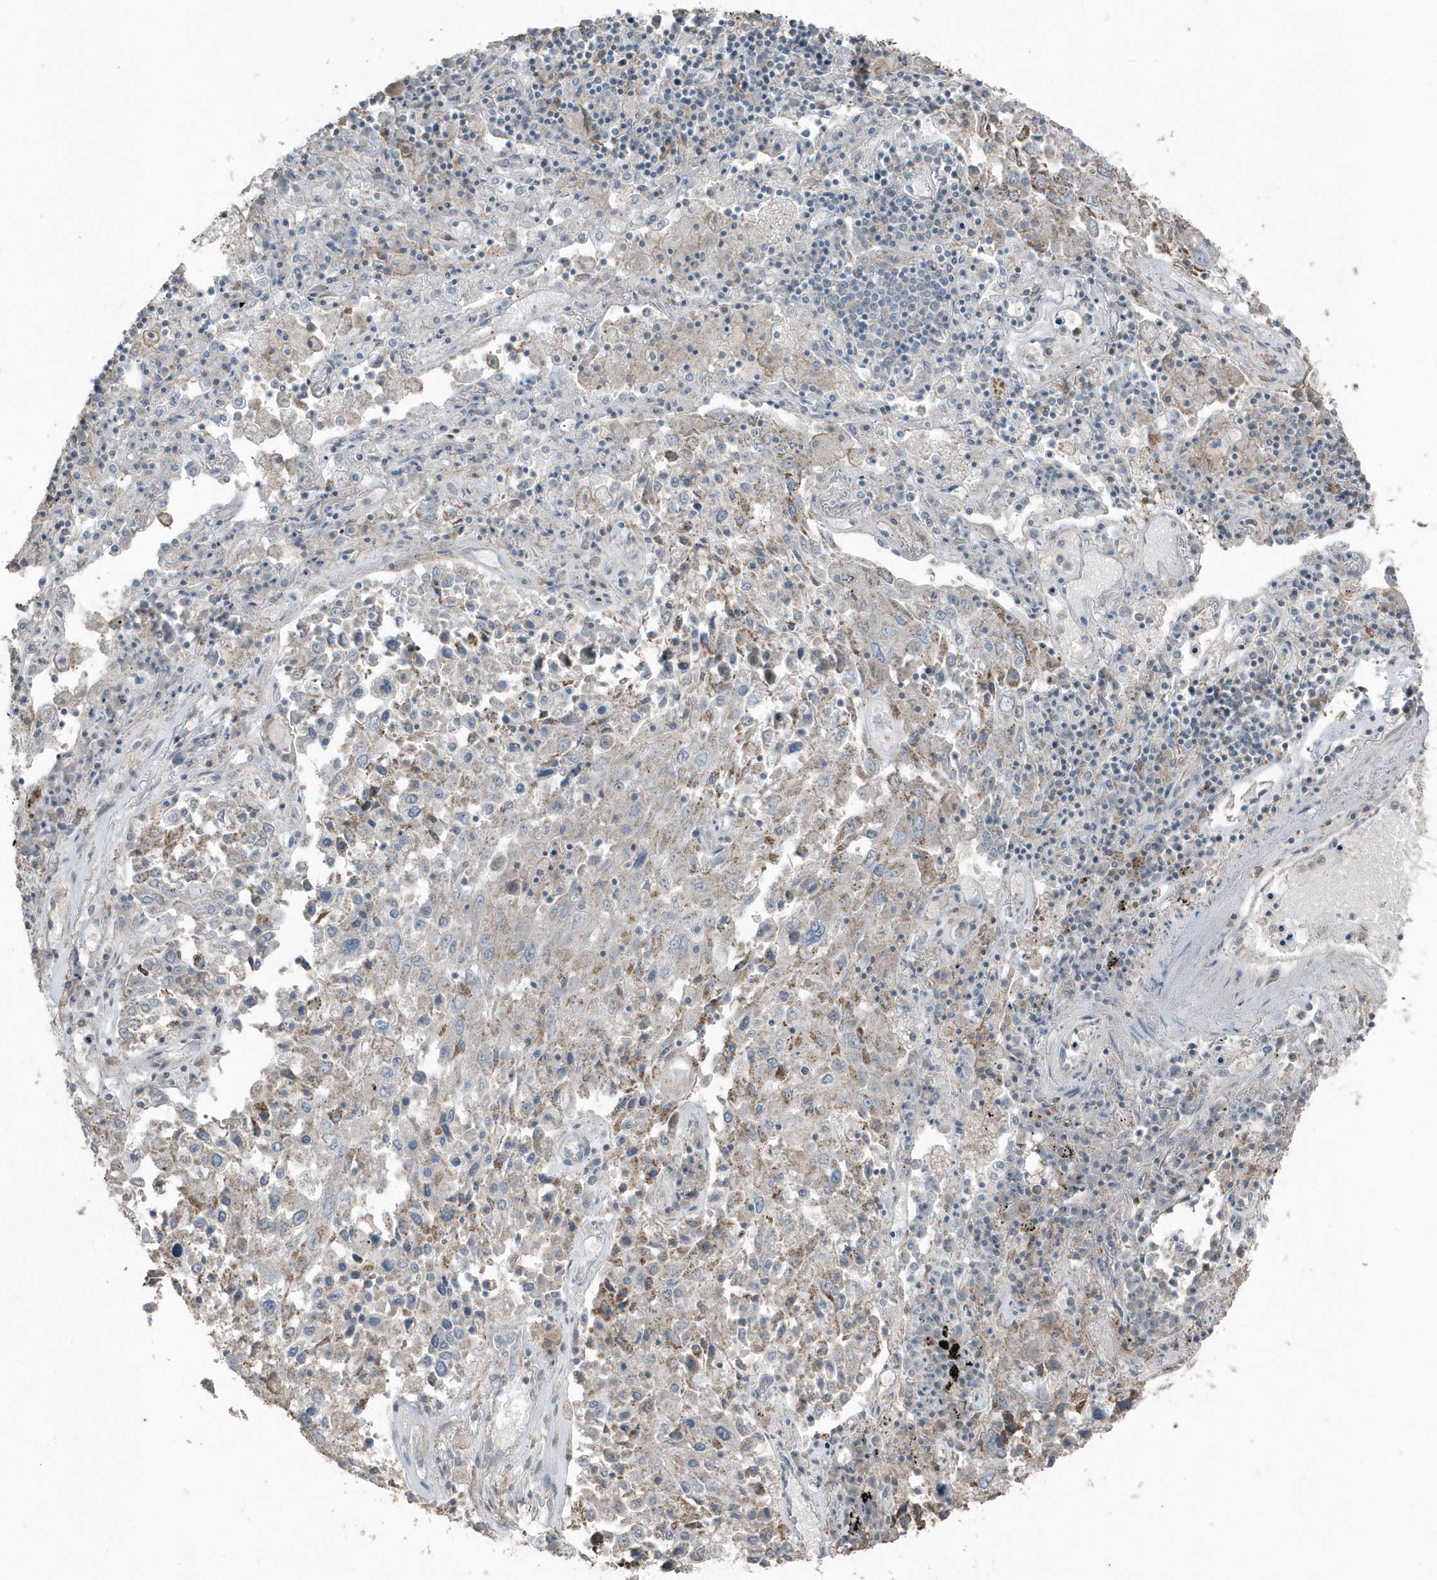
{"staining": {"intensity": "weak", "quantity": "<25%", "location": "cytoplasmic/membranous"}, "tissue": "lung cancer", "cell_type": "Tumor cells", "image_type": "cancer", "snomed": [{"axis": "morphology", "description": "Squamous cell carcinoma, NOS"}, {"axis": "topography", "description": "Lung"}], "caption": "Immunohistochemical staining of lung squamous cell carcinoma reveals no significant expression in tumor cells.", "gene": "ACTC1", "patient": {"sex": "male", "age": 65}}